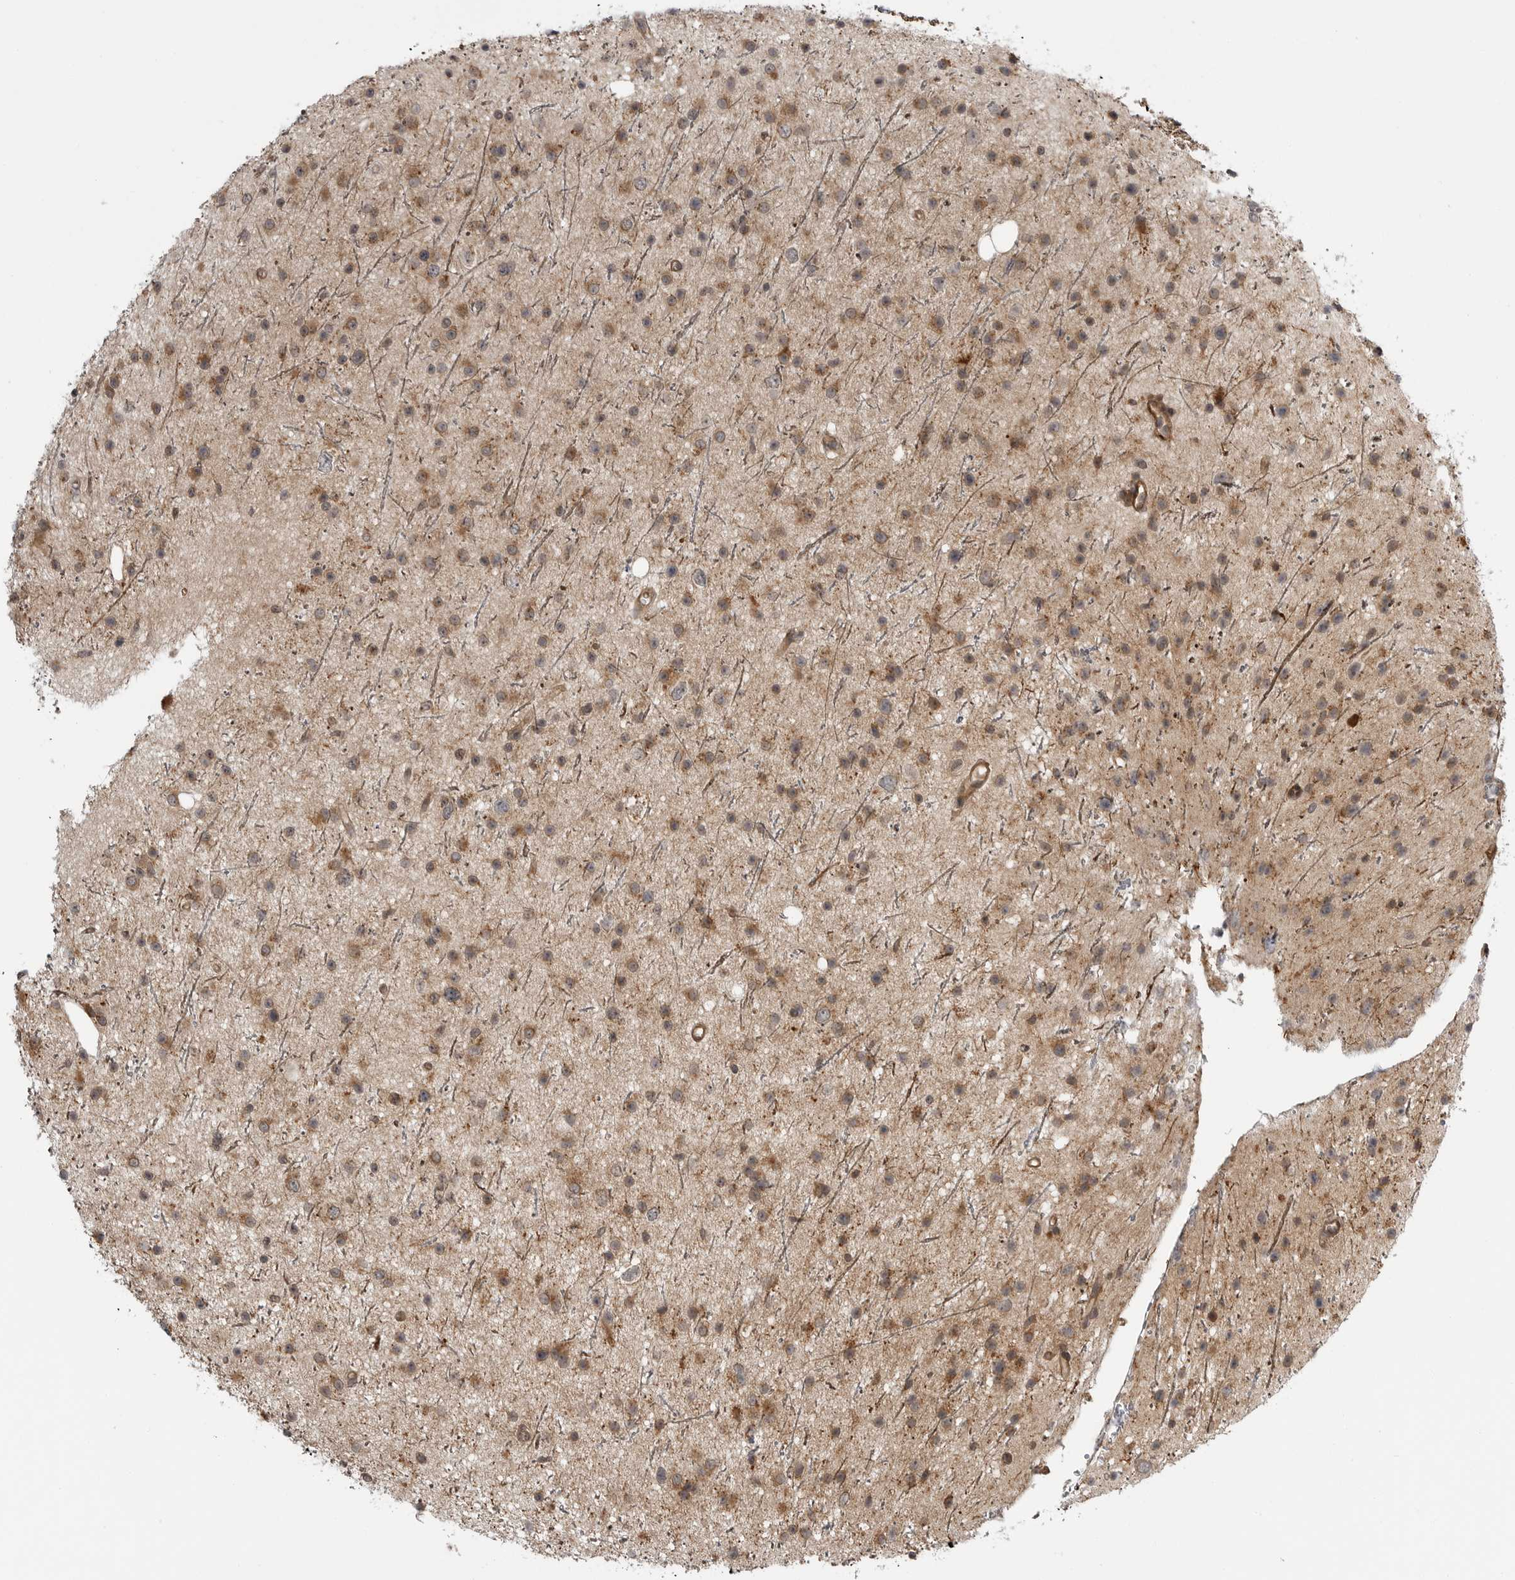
{"staining": {"intensity": "moderate", "quantity": ">75%", "location": "cytoplasmic/membranous"}, "tissue": "glioma", "cell_type": "Tumor cells", "image_type": "cancer", "snomed": [{"axis": "morphology", "description": "Glioma, malignant, Low grade"}, {"axis": "topography", "description": "Cerebral cortex"}], "caption": "Protein expression analysis of low-grade glioma (malignant) exhibits moderate cytoplasmic/membranous expression in approximately >75% of tumor cells.", "gene": "LRRC45", "patient": {"sex": "female", "age": 39}}